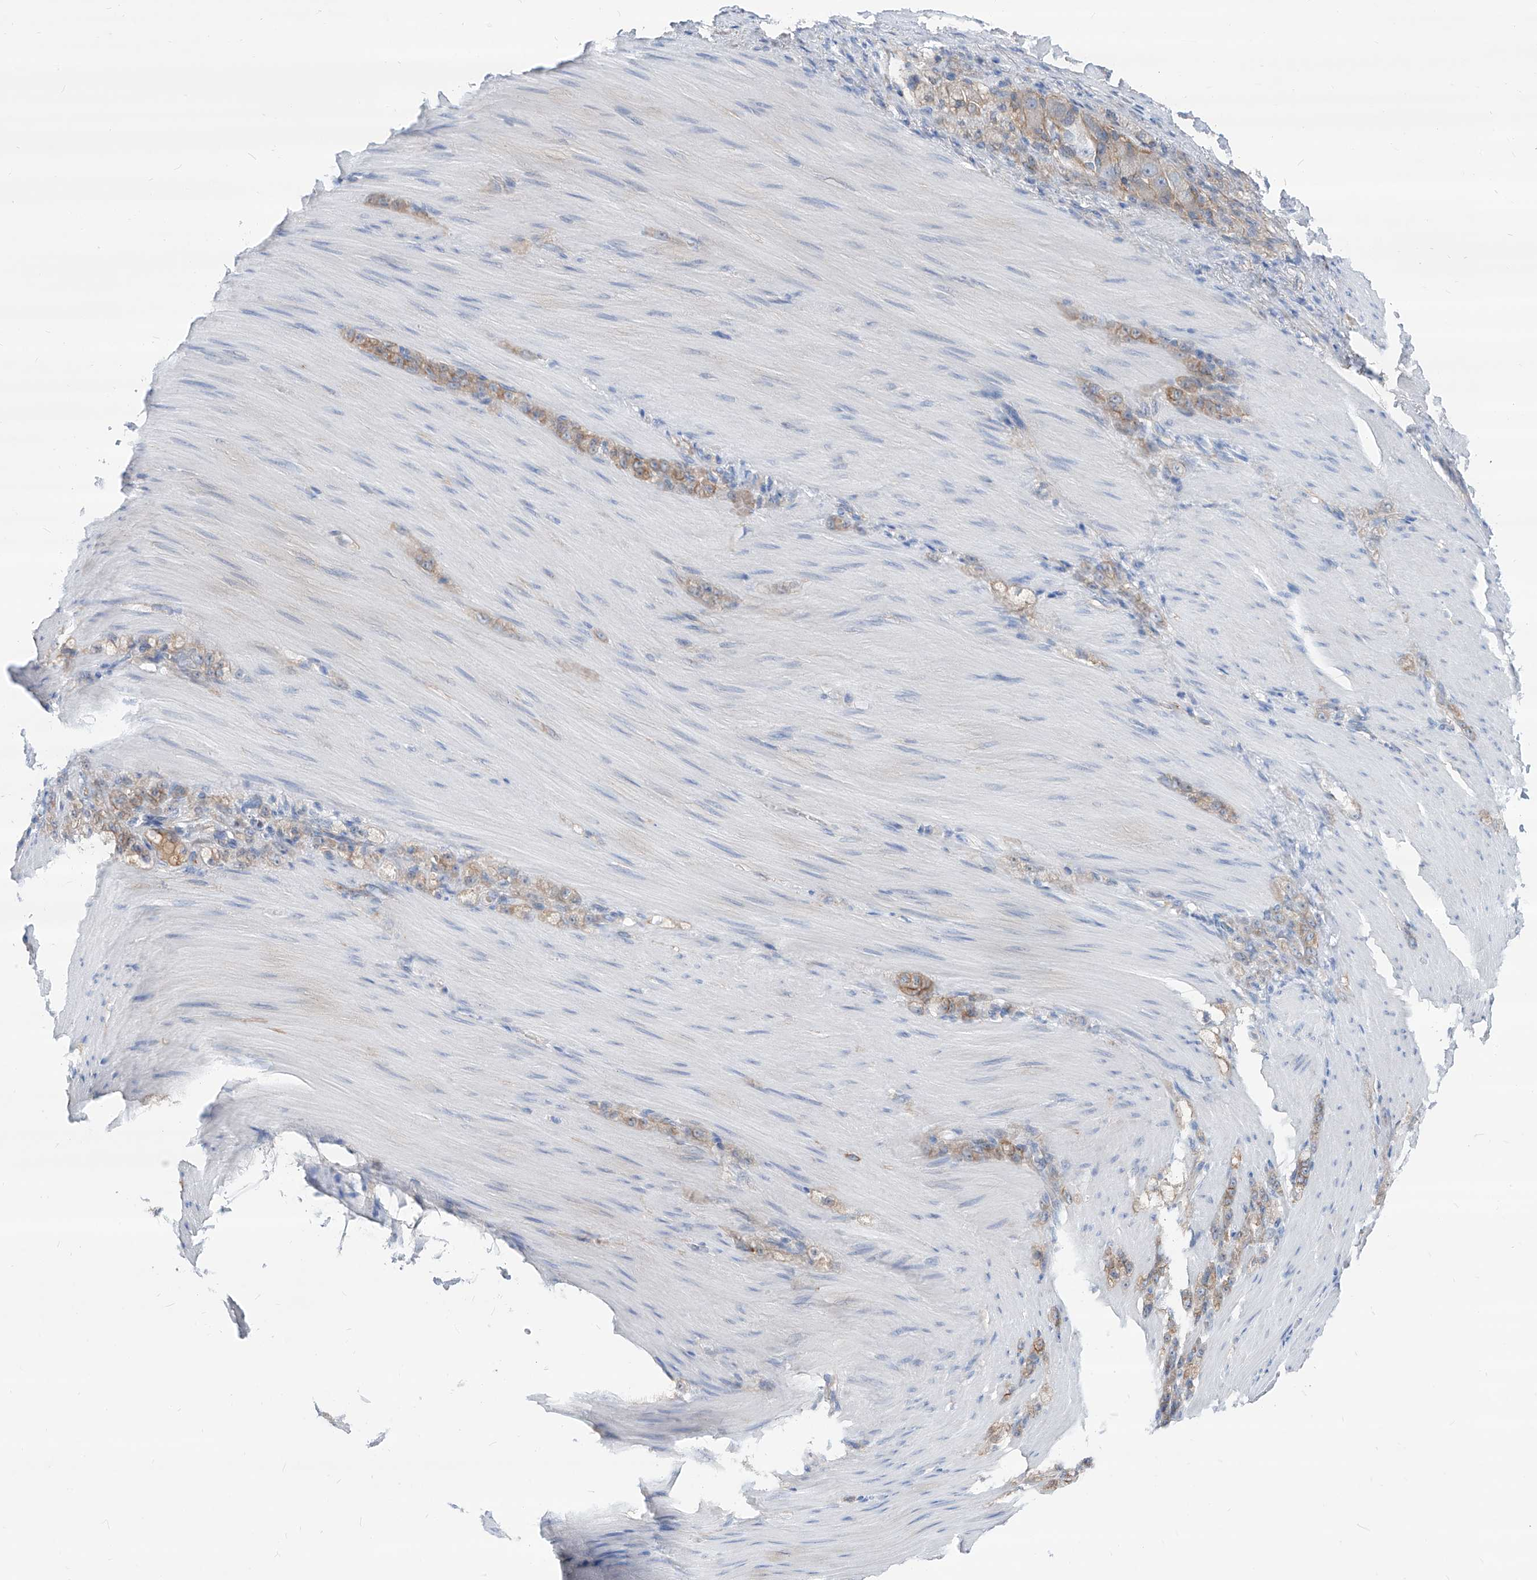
{"staining": {"intensity": "weak", "quantity": ">75%", "location": "cytoplasmic/membranous"}, "tissue": "stomach cancer", "cell_type": "Tumor cells", "image_type": "cancer", "snomed": [{"axis": "morphology", "description": "Normal tissue, NOS"}, {"axis": "morphology", "description": "Adenocarcinoma, NOS"}, {"axis": "topography", "description": "Stomach"}], "caption": "Immunohistochemical staining of human stomach cancer (adenocarcinoma) reveals weak cytoplasmic/membranous protein positivity in approximately >75% of tumor cells. (brown staining indicates protein expression, while blue staining denotes nuclei).", "gene": "AKAP10", "patient": {"sex": "male", "age": 82}}